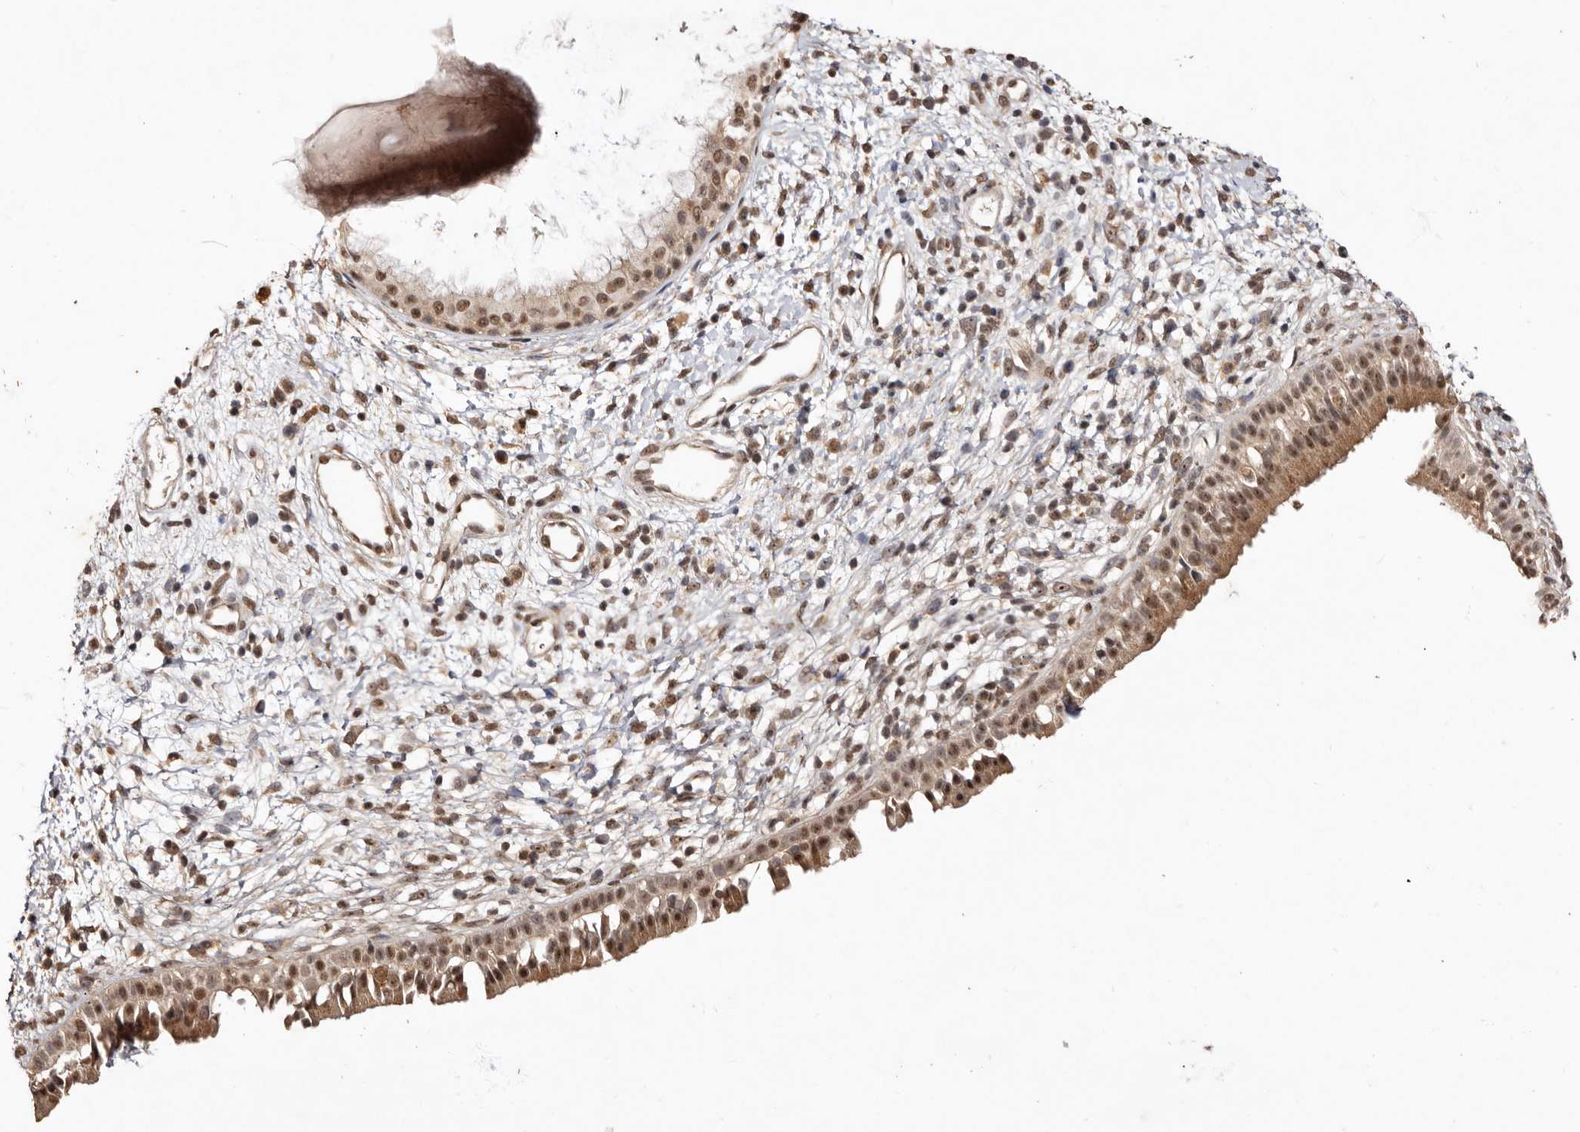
{"staining": {"intensity": "moderate", "quantity": ">75%", "location": "cytoplasmic/membranous,nuclear"}, "tissue": "nasopharynx", "cell_type": "Respiratory epithelial cells", "image_type": "normal", "snomed": [{"axis": "morphology", "description": "Normal tissue, NOS"}, {"axis": "topography", "description": "Nasopharynx"}], "caption": "A brown stain labels moderate cytoplasmic/membranous,nuclear positivity of a protein in respiratory epithelial cells of benign human nasopharynx. Using DAB (brown) and hematoxylin (blue) stains, captured at high magnification using brightfield microscopy.", "gene": "NOTCH1", "patient": {"sex": "male", "age": 22}}